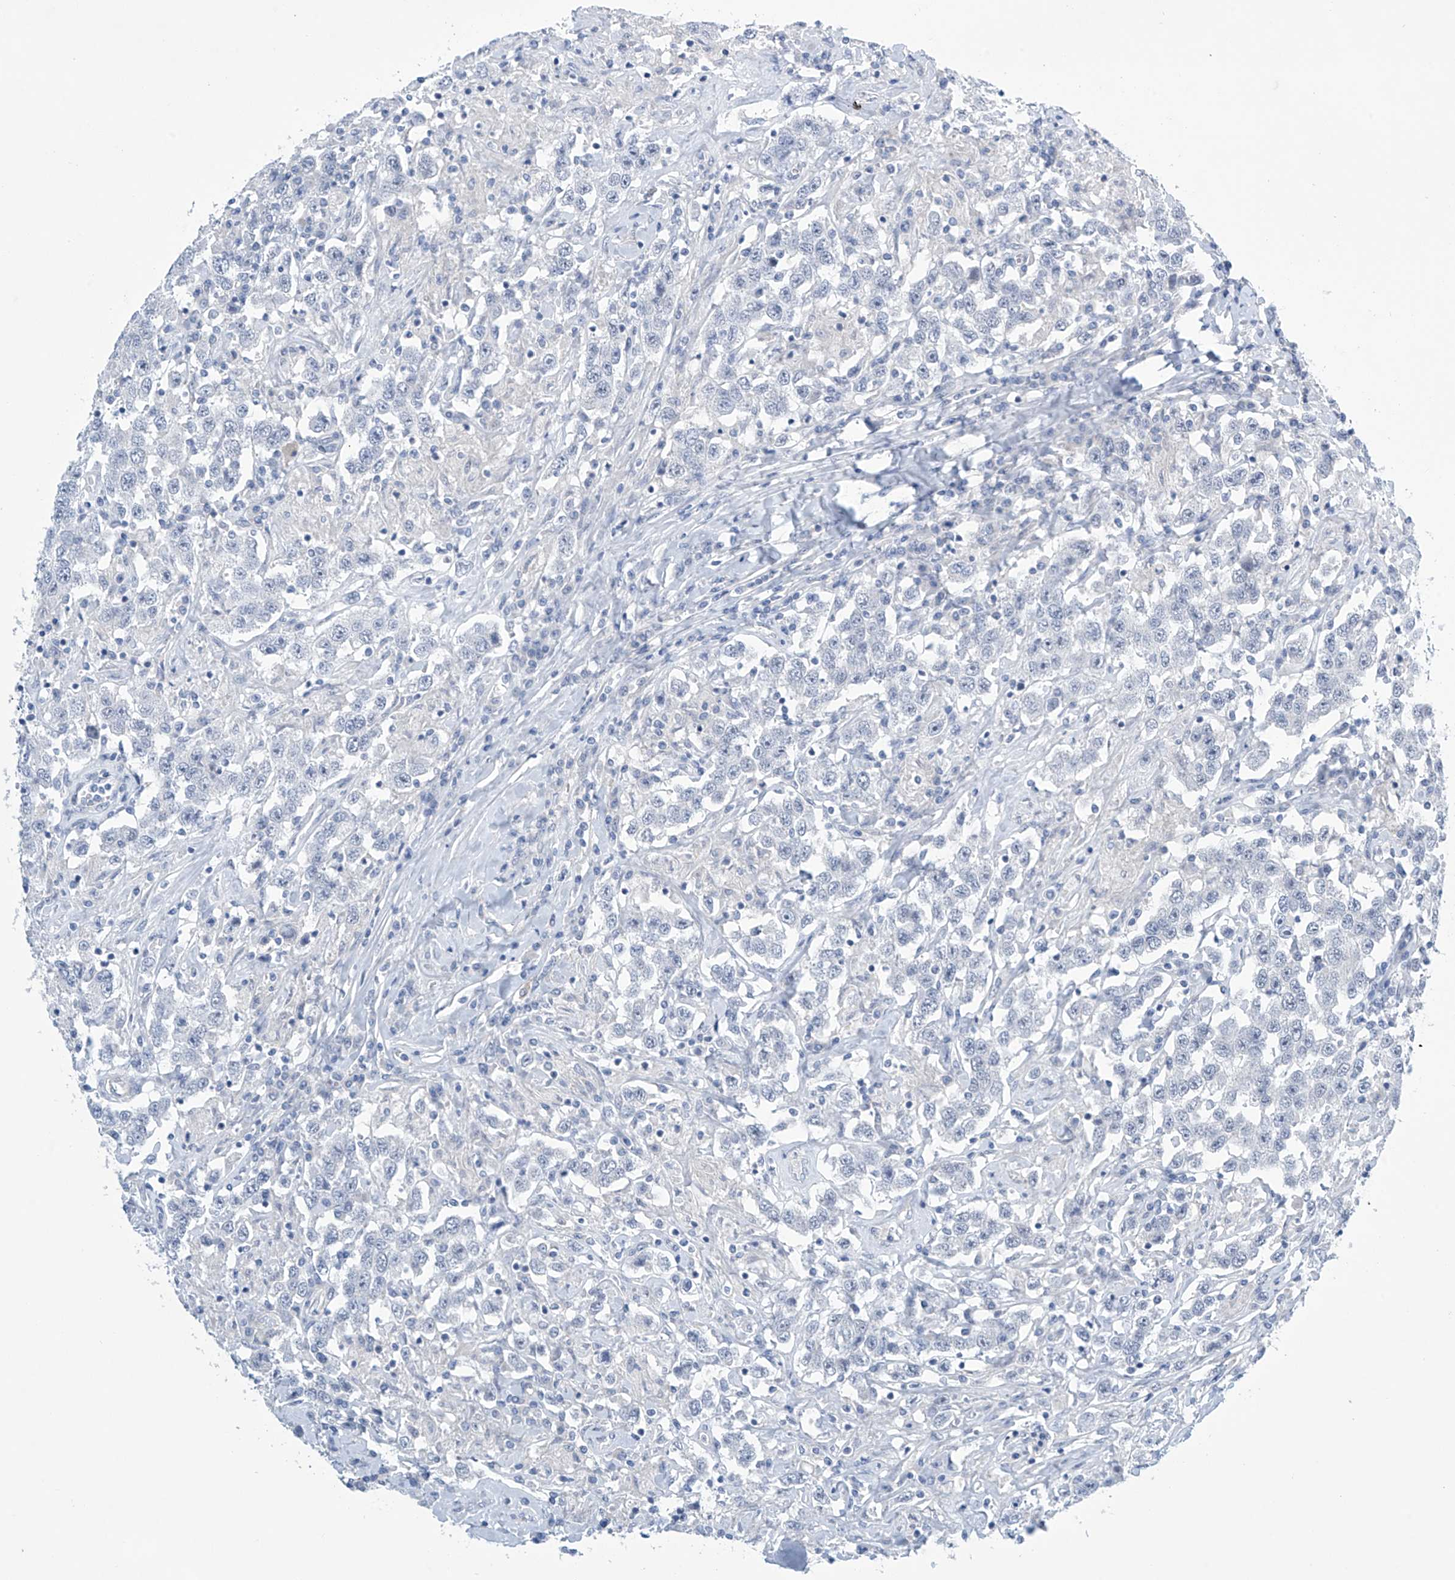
{"staining": {"intensity": "negative", "quantity": "none", "location": "none"}, "tissue": "testis cancer", "cell_type": "Tumor cells", "image_type": "cancer", "snomed": [{"axis": "morphology", "description": "Seminoma, NOS"}, {"axis": "topography", "description": "Testis"}], "caption": "A high-resolution histopathology image shows immunohistochemistry (IHC) staining of testis seminoma, which exhibits no significant positivity in tumor cells.", "gene": "SLC35A5", "patient": {"sex": "male", "age": 41}}